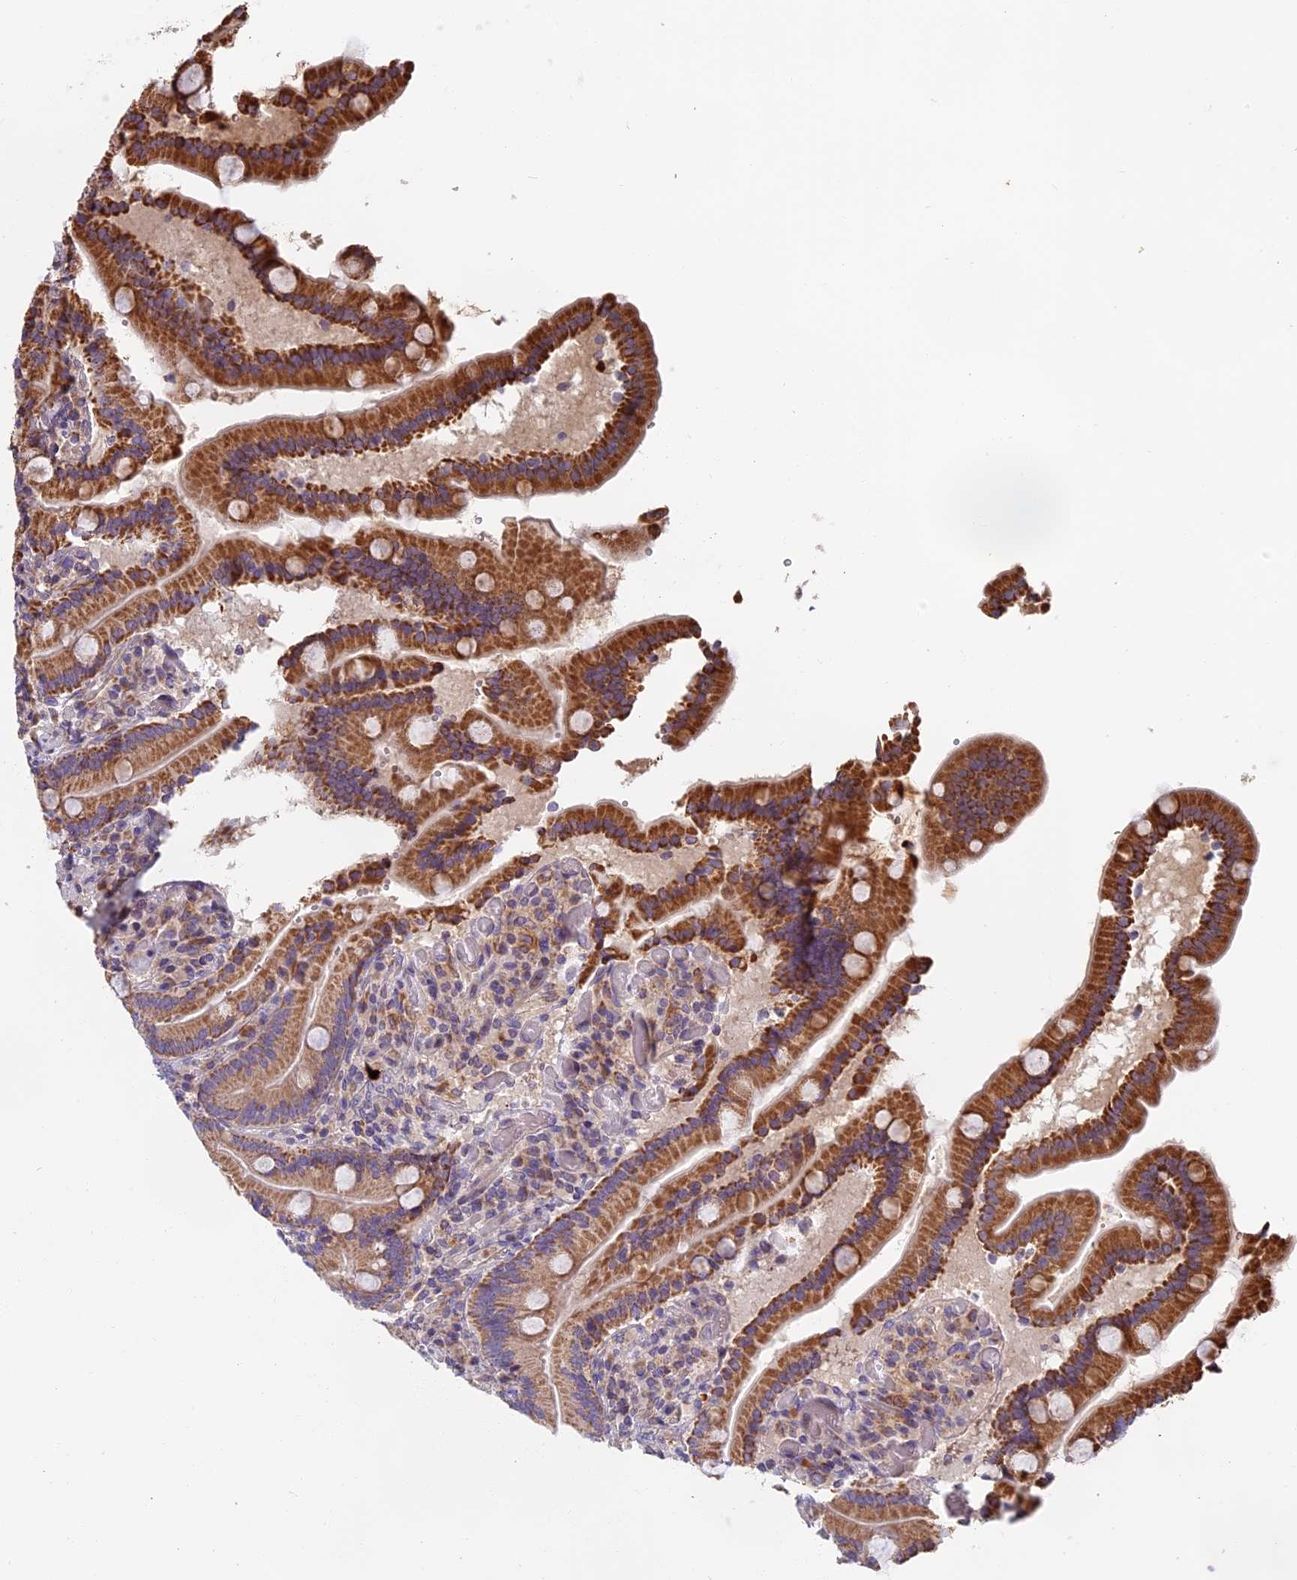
{"staining": {"intensity": "strong", "quantity": ">75%", "location": "cytoplasmic/membranous"}, "tissue": "duodenum", "cell_type": "Glandular cells", "image_type": "normal", "snomed": [{"axis": "morphology", "description": "Normal tissue, NOS"}, {"axis": "topography", "description": "Duodenum"}], "caption": "Immunohistochemistry histopathology image of normal human duodenum stained for a protein (brown), which reveals high levels of strong cytoplasmic/membranous staining in about >75% of glandular cells.", "gene": "EDAR", "patient": {"sex": "female", "age": 62}}